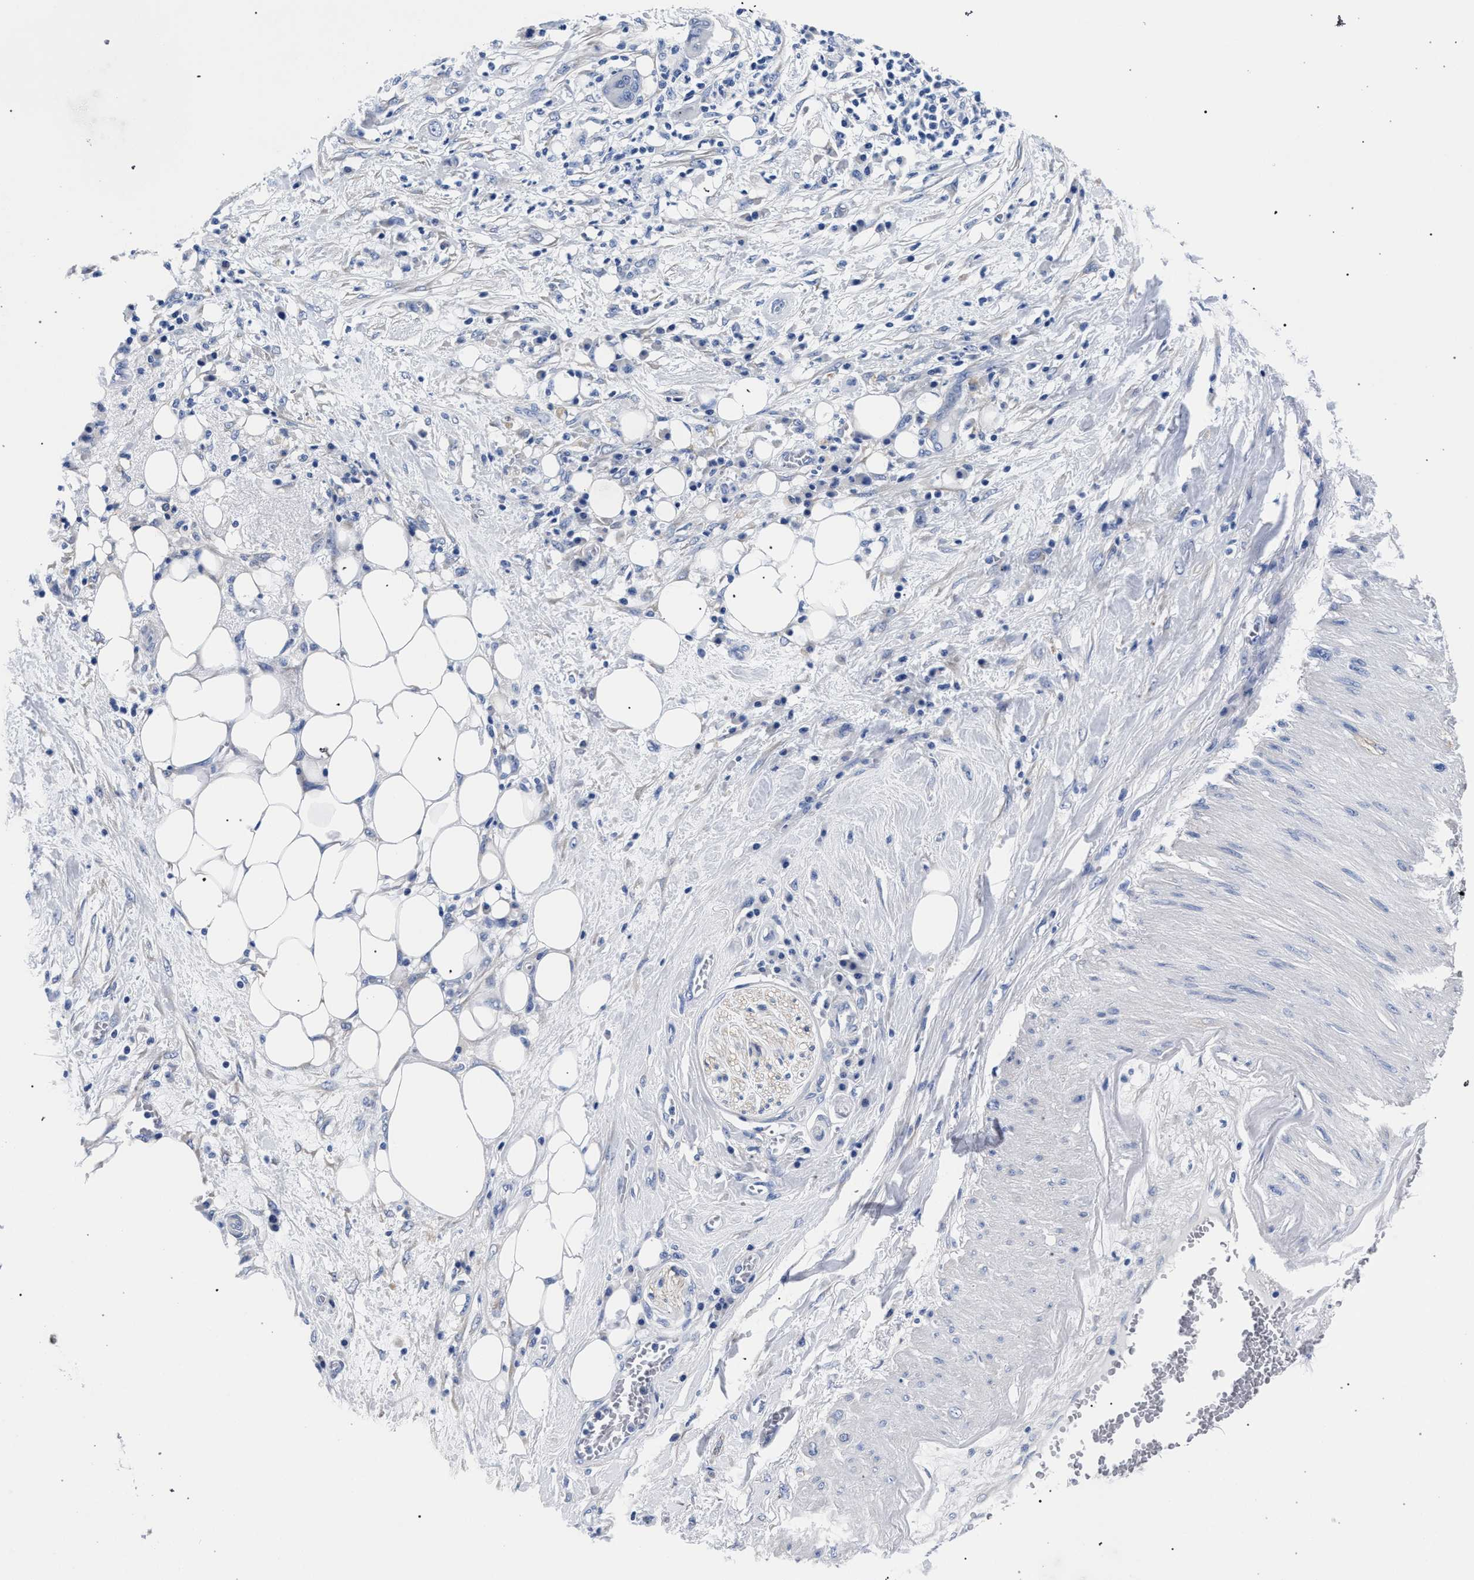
{"staining": {"intensity": "negative", "quantity": "none", "location": "none"}, "tissue": "pancreatic cancer", "cell_type": "Tumor cells", "image_type": "cancer", "snomed": [{"axis": "morphology", "description": "Adenocarcinoma, NOS"}, {"axis": "topography", "description": "Pancreas"}], "caption": "Immunohistochemical staining of human pancreatic cancer displays no significant expression in tumor cells.", "gene": "AKAP4", "patient": {"sex": "female", "age": 78}}